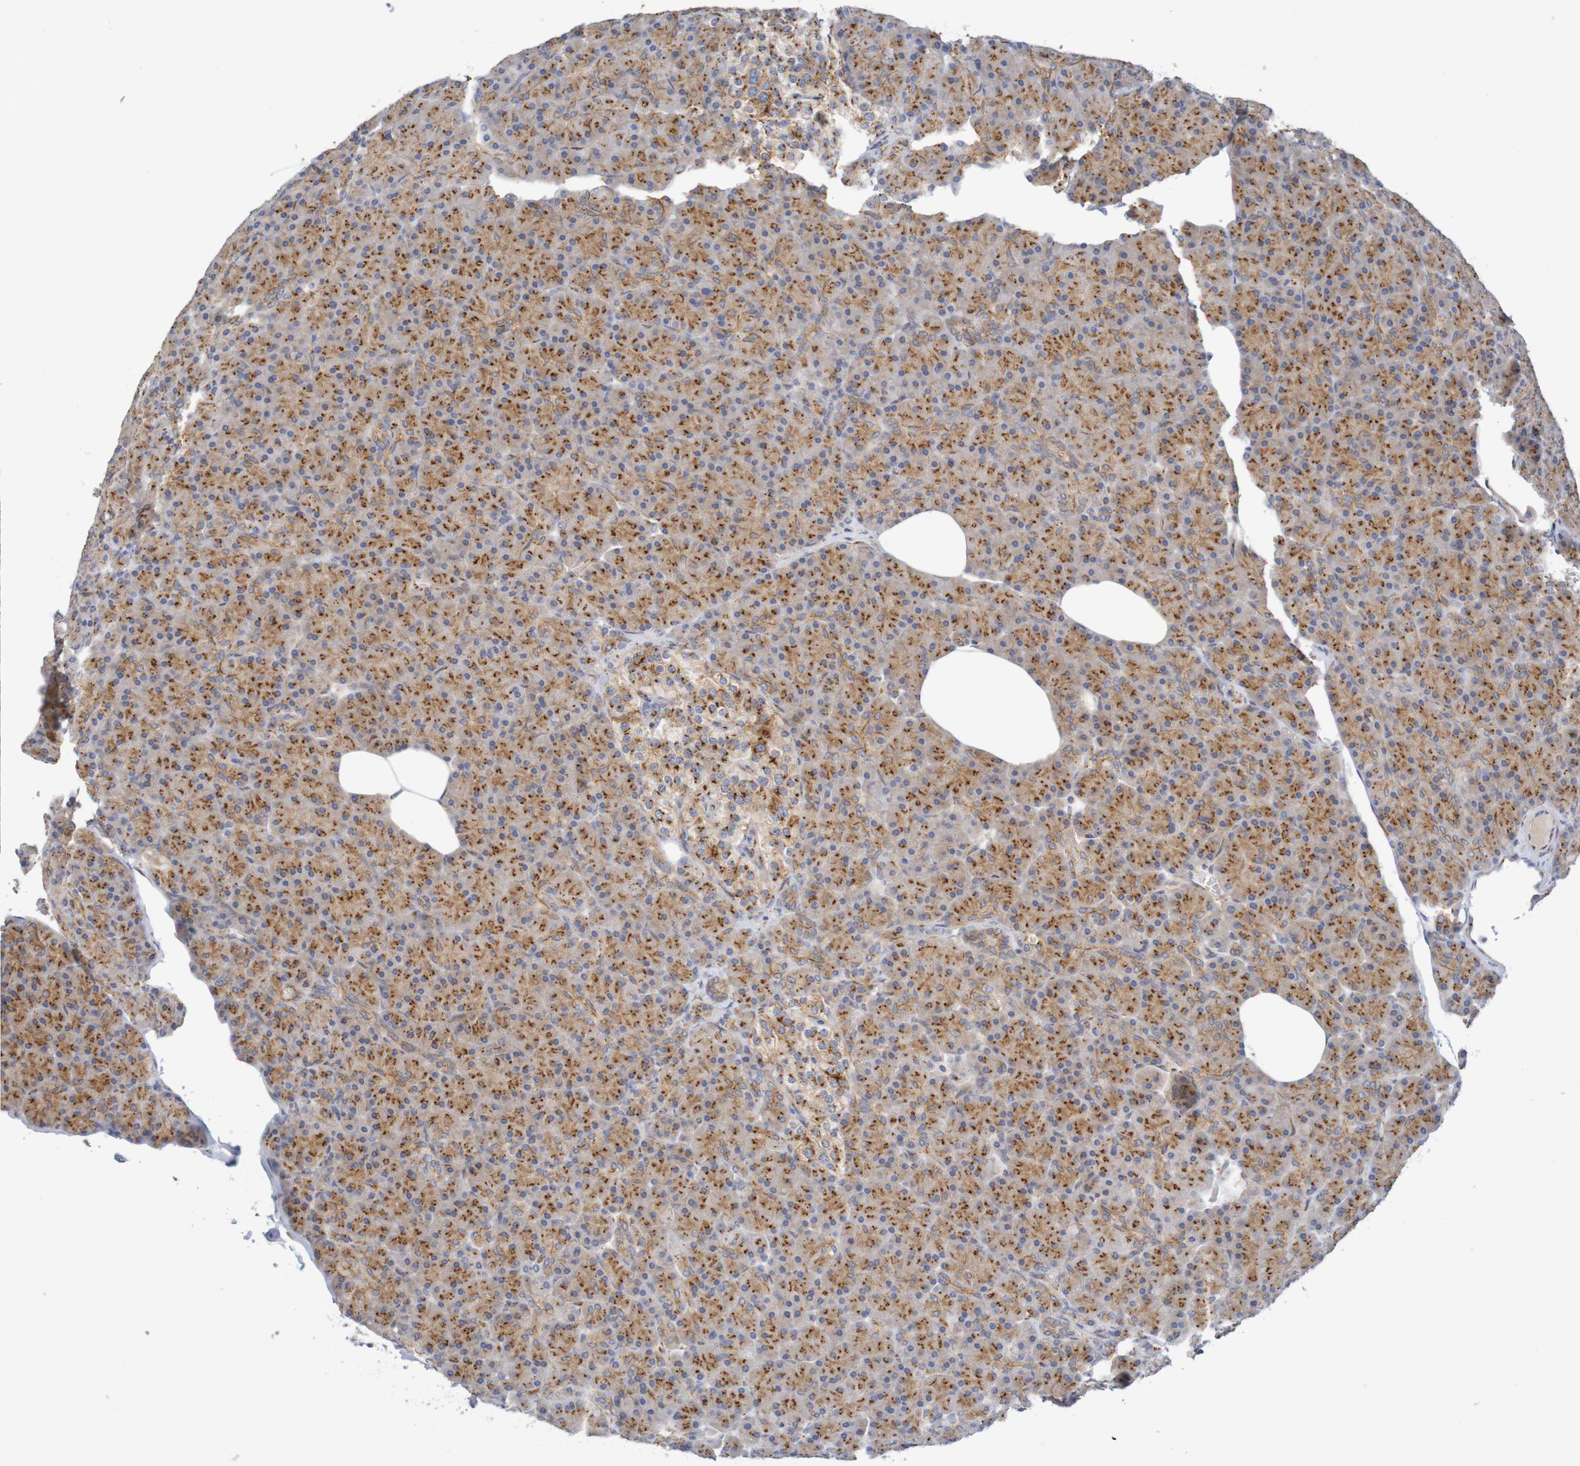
{"staining": {"intensity": "moderate", "quantity": ">75%", "location": "cytoplasmic/membranous"}, "tissue": "pancreas", "cell_type": "Exocrine glandular cells", "image_type": "normal", "snomed": [{"axis": "morphology", "description": "Normal tissue, NOS"}, {"axis": "topography", "description": "Pancreas"}], "caption": "This histopathology image exhibits immunohistochemistry staining of normal human pancreas, with medium moderate cytoplasmic/membranous positivity in about >75% of exocrine glandular cells.", "gene": "DCP2", "patient": {"sex": "female", "age": 43}}